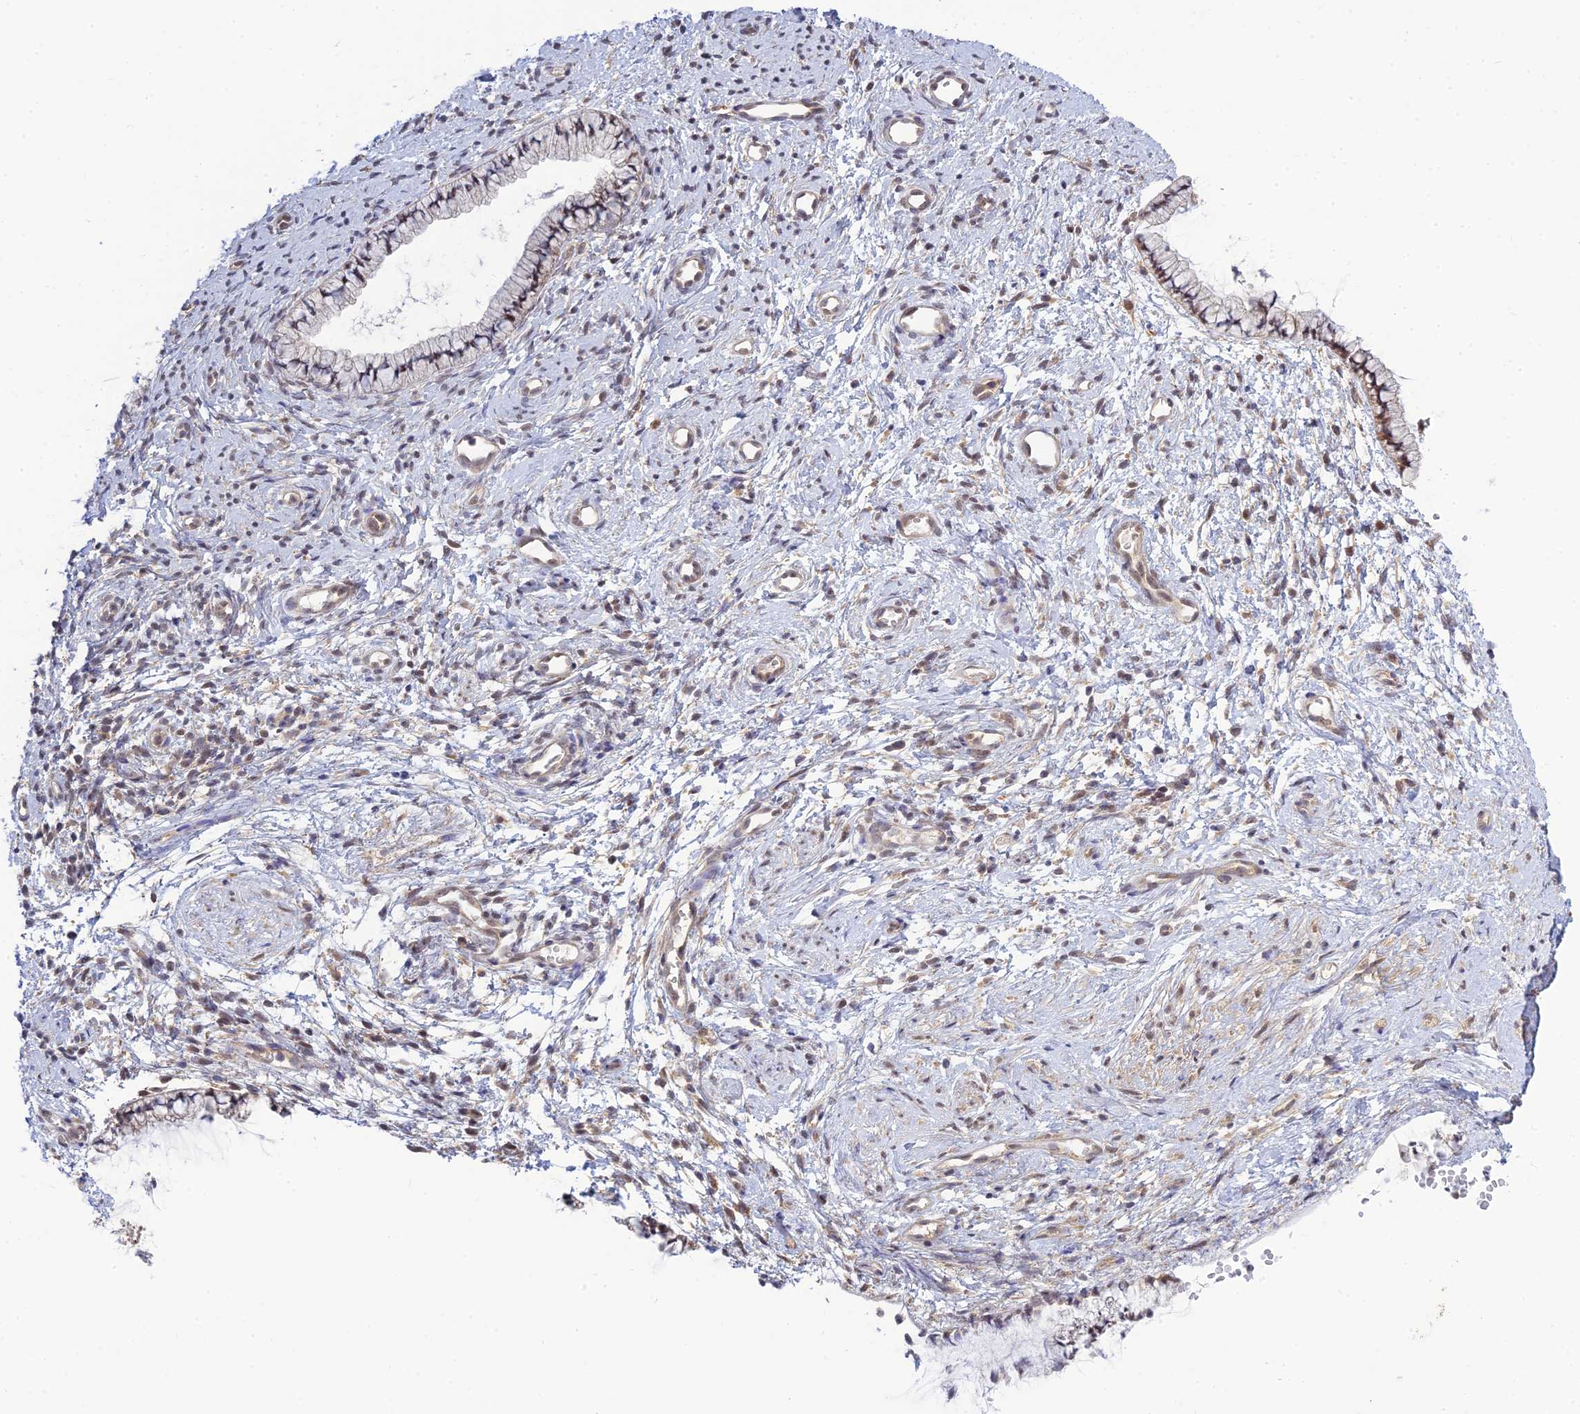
{"staining": {"intensity": "moderate", "quantity": "25%-75%", "location": "cytoplasmic/membranous,nuclear"}, "tissue": "cervix", "cell_type": "Glandular cells", "image_type": "normal", "snomed": [{"axis": "morphology", "description": "Normal tissue, NOS"}, {"axis": "topography", "description": "Cervix"}], "caption": "This micrograph shows immunohistochemistry (IHC) staining of unremarkable cervix, with medium moderate cytoplasmic/membranous,nuclear staining in approximately 25%-75% of glandular cells.", "gene": "SKIC8", "patient": {"sex": "female", "age": 57}}